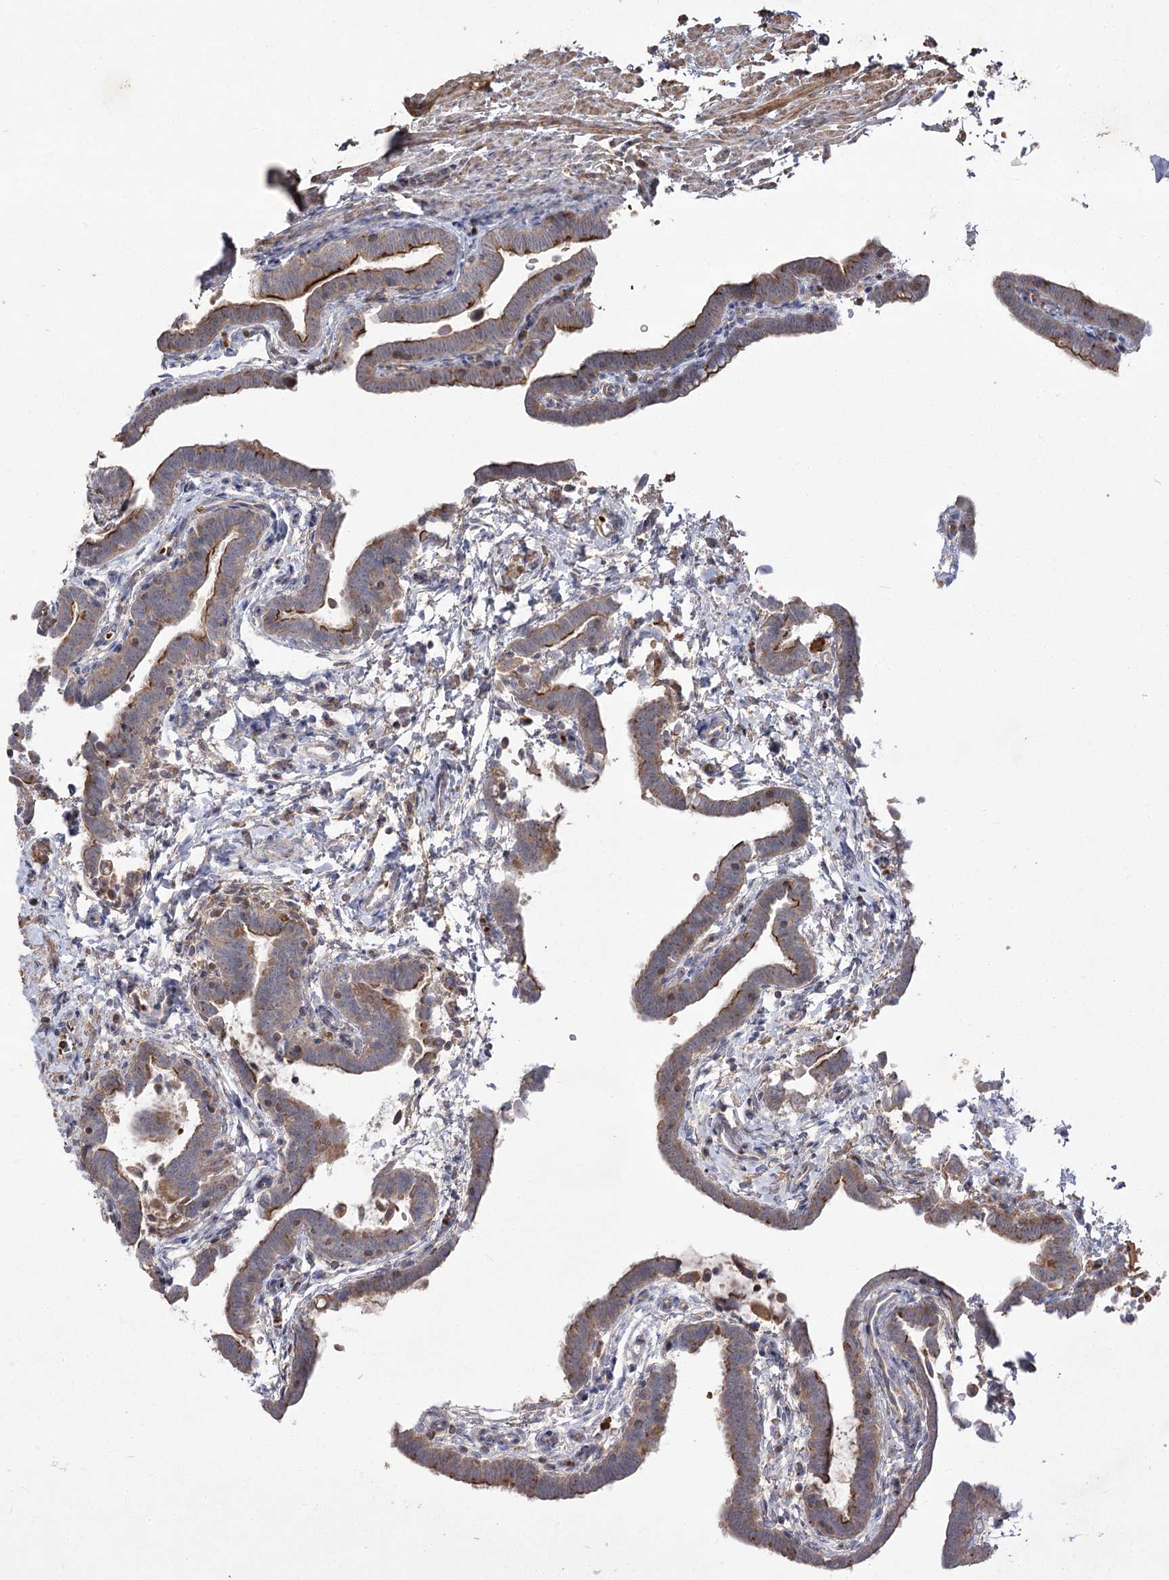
{"staining": {"intensity": "strong", "quantity": "25%-75%", "location": "cytoplasmic/membranous"}, "tissue": "fallopian tube", "cell_type": "Glandular cells", "image_type": "normal", "snomed": [{"axis": "morphology", "description": "Normal tissue, NOS"}, {"axis": "topography", "description": "Fallopian tube"}], "caption": "Strong cytoplasmic/membranous positivity is present in about 25%-75% of glandular cells in unremarkable fallopian tube. The protein of interest is shown in brown color, while the nuclei are stained blue.", "gene": "KIAA0825", "patient": {"sex": "female", "age": 36}}